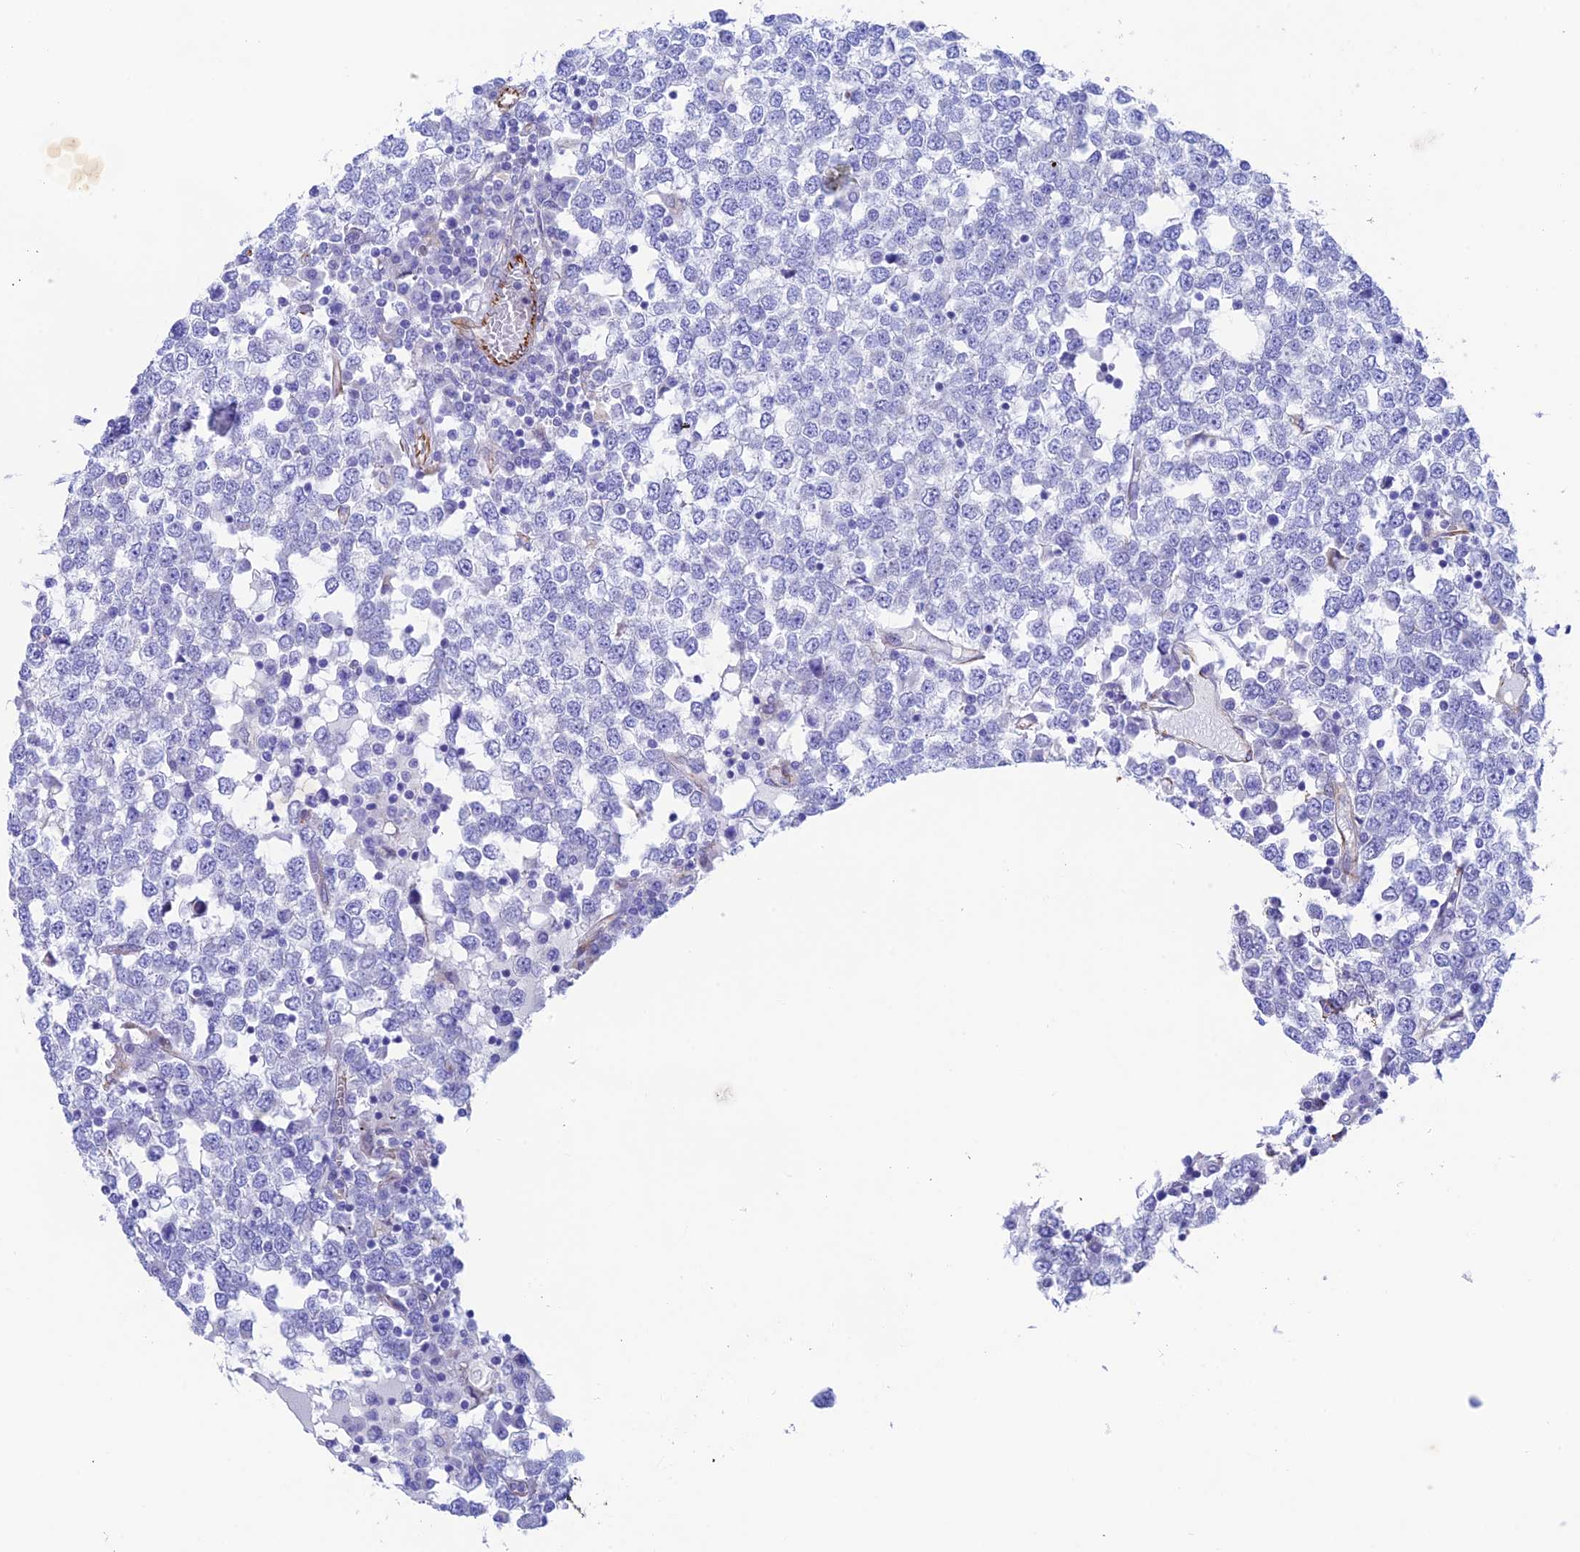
{"staining": {"intensity": "negative", "quantity": "none", "location": "none"}, "tissue": "testis cancer", "cell_type": "Tumor cells", "image_type": "cancer", "snomed": [{"axis": "morphology", "description": "Seminoma, NOS"}, {"axis": "topography", "description": "Testis"}], "caption": "The immunohistochemistry (IHC) histopathology image has no significant positivity in tumor cells of seminoma (testis) tissue.", "gene": "ZNF652", "patient": {"sex": "male", "age": 65}}